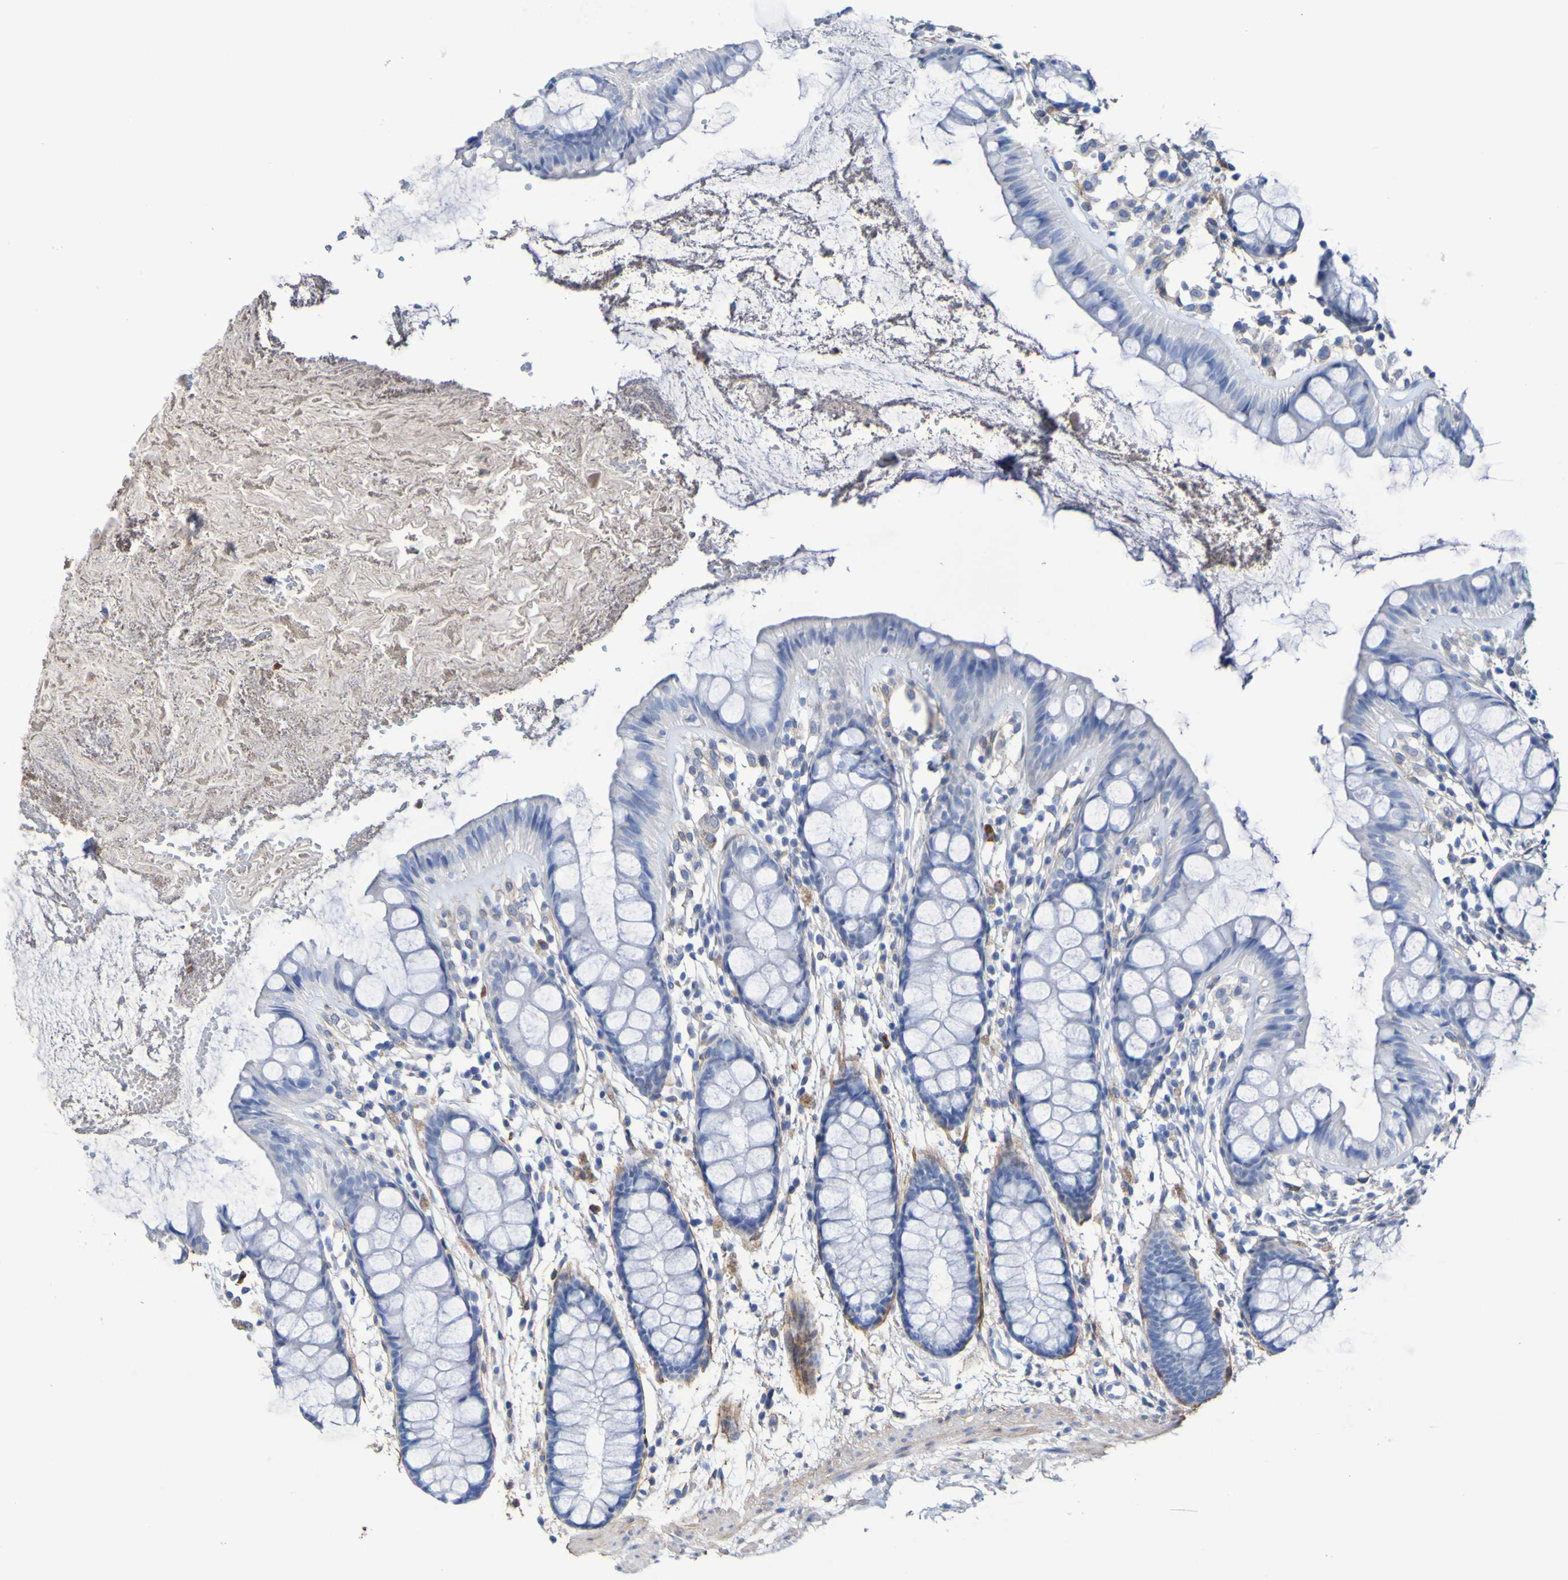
{"staining": {"intensity": "negative", "quantity": "none", "location": "none"}, "tissue": "rectum", "cell_type": "Glandular cells", "image_type": "normal", "snomed": [{"axis": "morphology", "description": "Normal tissue, NOS"}, {"axis": "topography", "description": "Rectum"}], "caption": "DAB (3,3'-diaminobenzidine) immunohistochemical staining of normal rectum exhibits no significant expression in glandular cells.", "gene": "SGCB", "patient": {"sex": "female", "age": 66}}